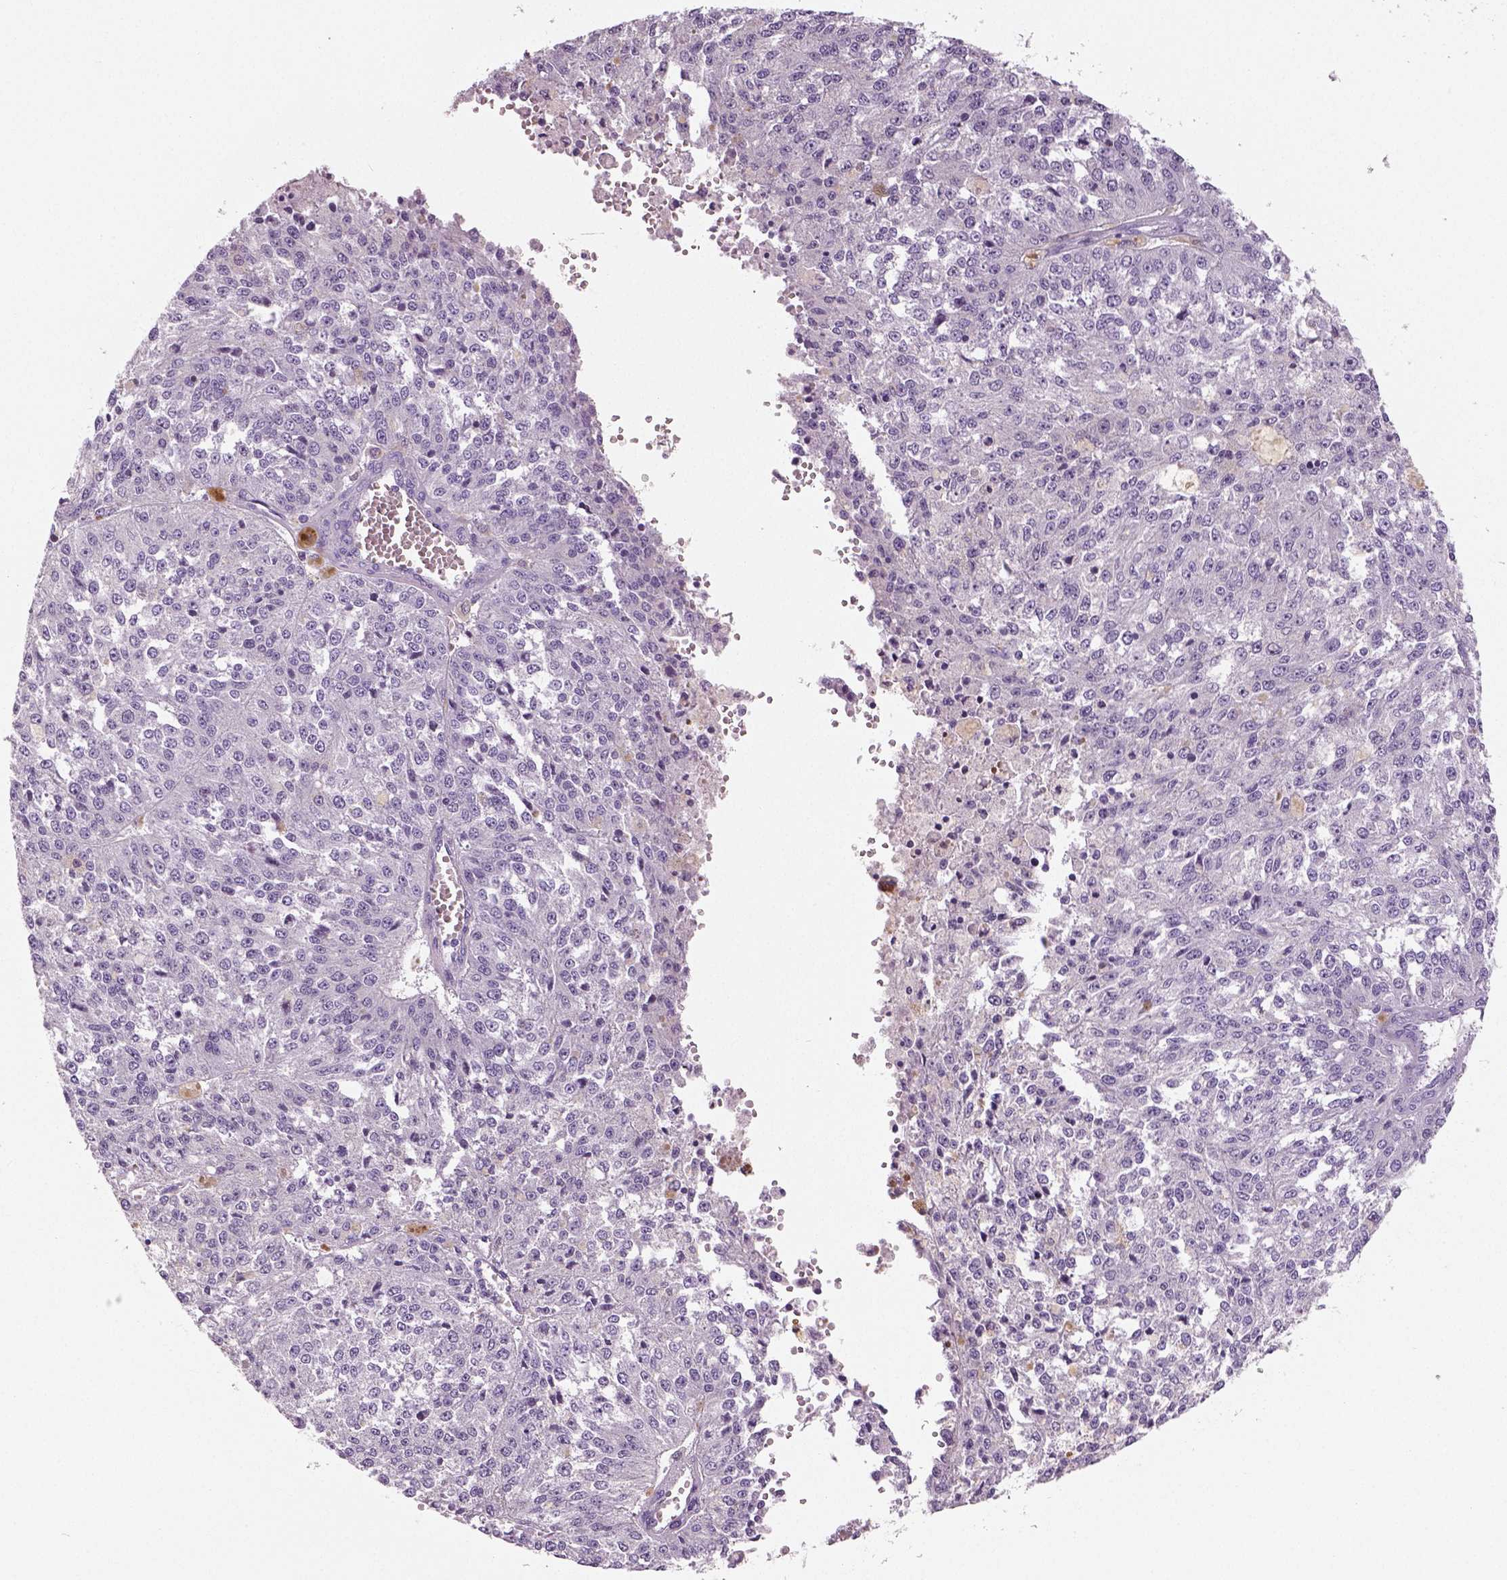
{"staining": {"intensity": "negative", "quantity": "none", "location": "none"}, "tissue": "melanoma", "cell_type": "Tumor cells", "image_type": "cancer", "snomed": [{"axis": "morphology", "description": "Malignant melanoma, Metastatic site"}, {"axis": "topography", "description": "Lymph node"}], "caption": "This is an immunohistochemistry micrograph of malignant melanoma (metastatic site). There is no expression in tumor cells.", "gene": "NECAB2", "patient": {"sex": "female", "age": 64}}